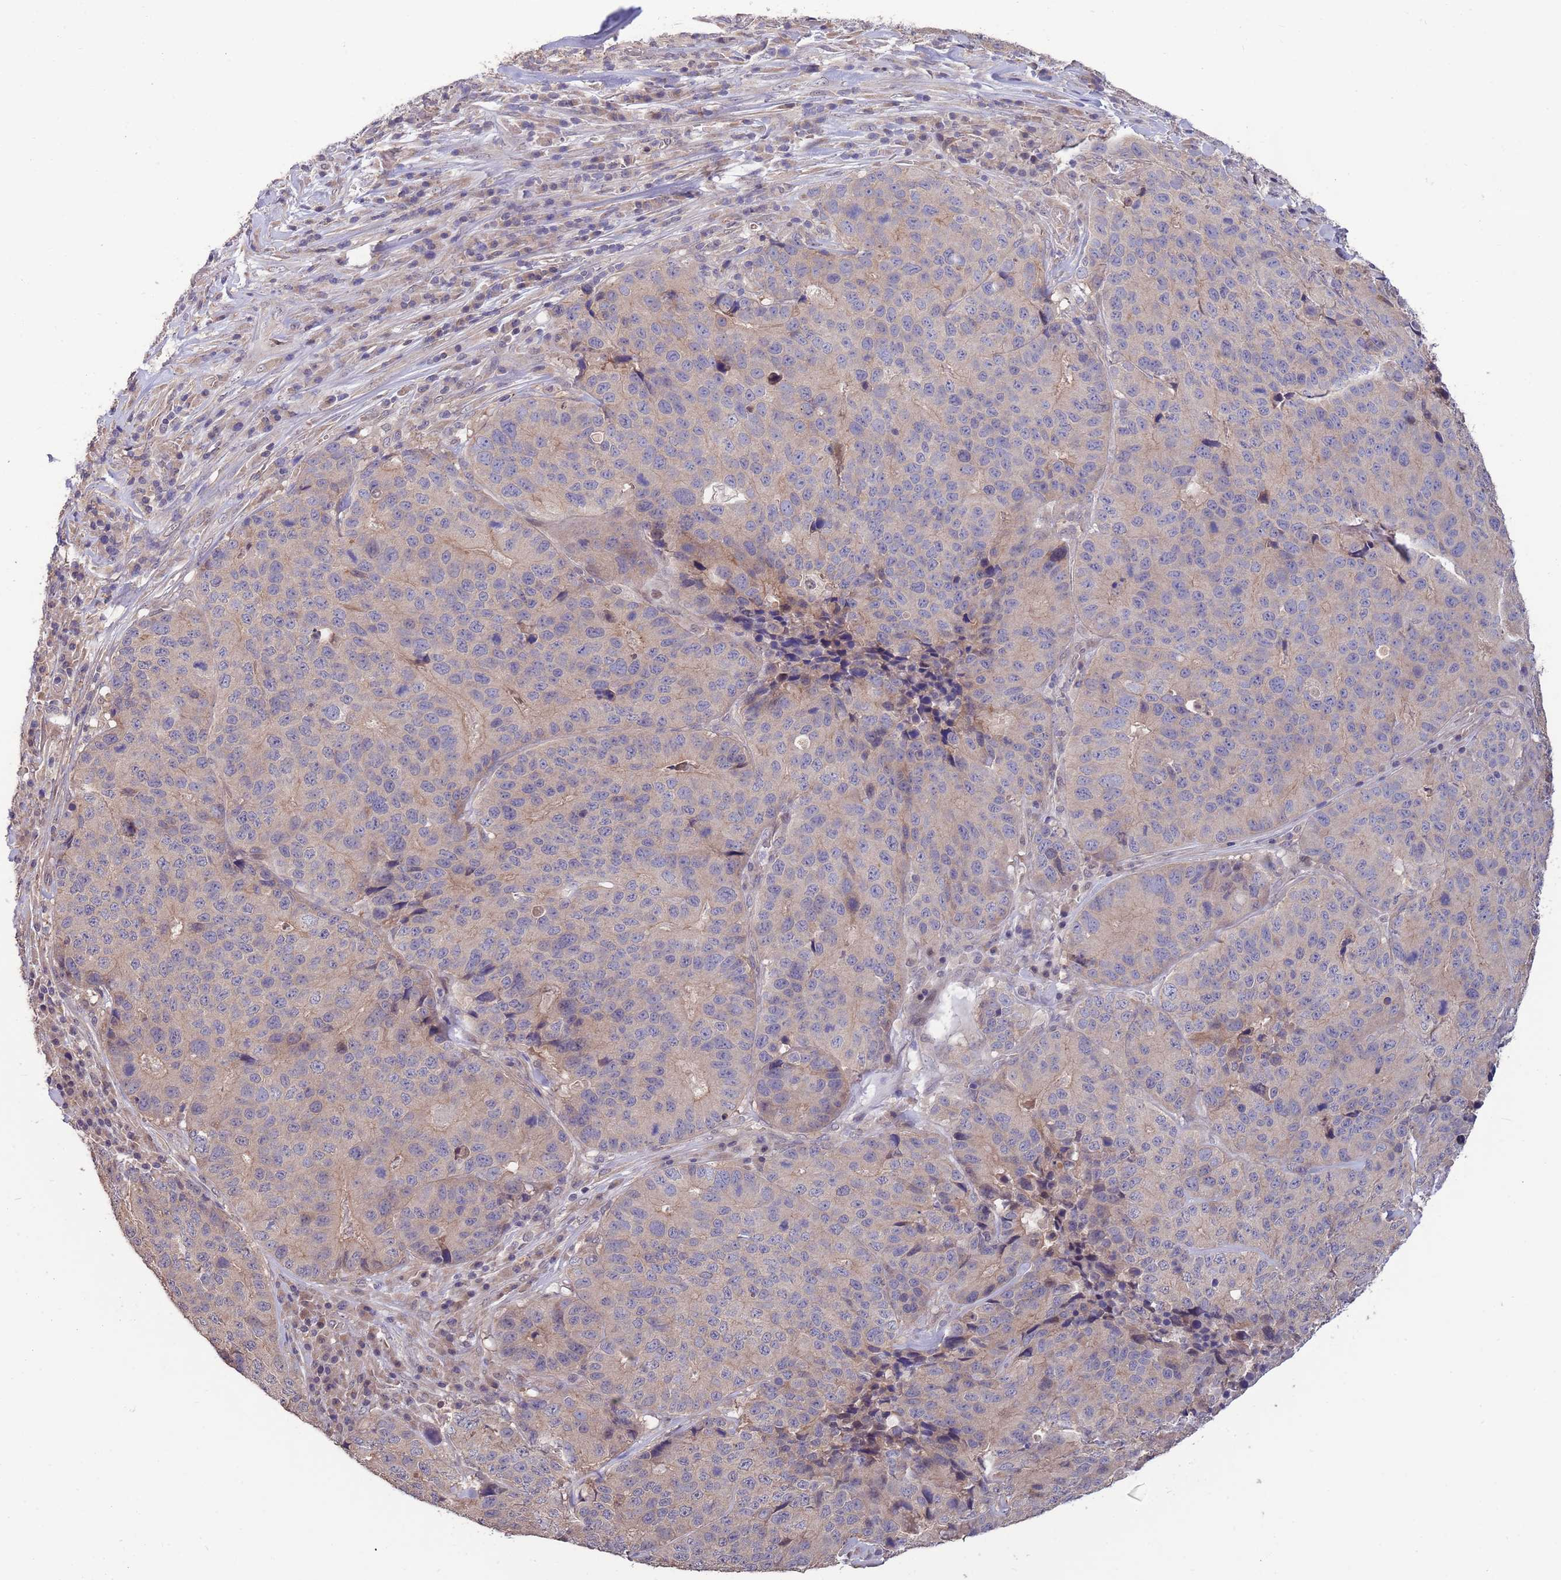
{"staining": {"intensity": "weak", "quantity": "25%-75%", "location": "cytoplasmic/membranous"}, "tissue": "stomach cancer", "cell_type": "Tumor cells", "image_type": "cancer", "snomed": [{"axis": "morphology", "description": "Adenocarcinoma, NOS"}, {"axis": "topography", "description": "Stomach"}], "caption": "Immunohistochemistry histopathology image of neoplastic tissue: adenocarcinoma (stomach) stained using IHC exhibits low levels of weak protein expression localized specifically in the cytoplasmic/membranous of tumor cells, appearing as a cytoplasmic/membranous brown color.", "gene": "MARVELD2", "patient": {"sex": "male", "age": 71}}